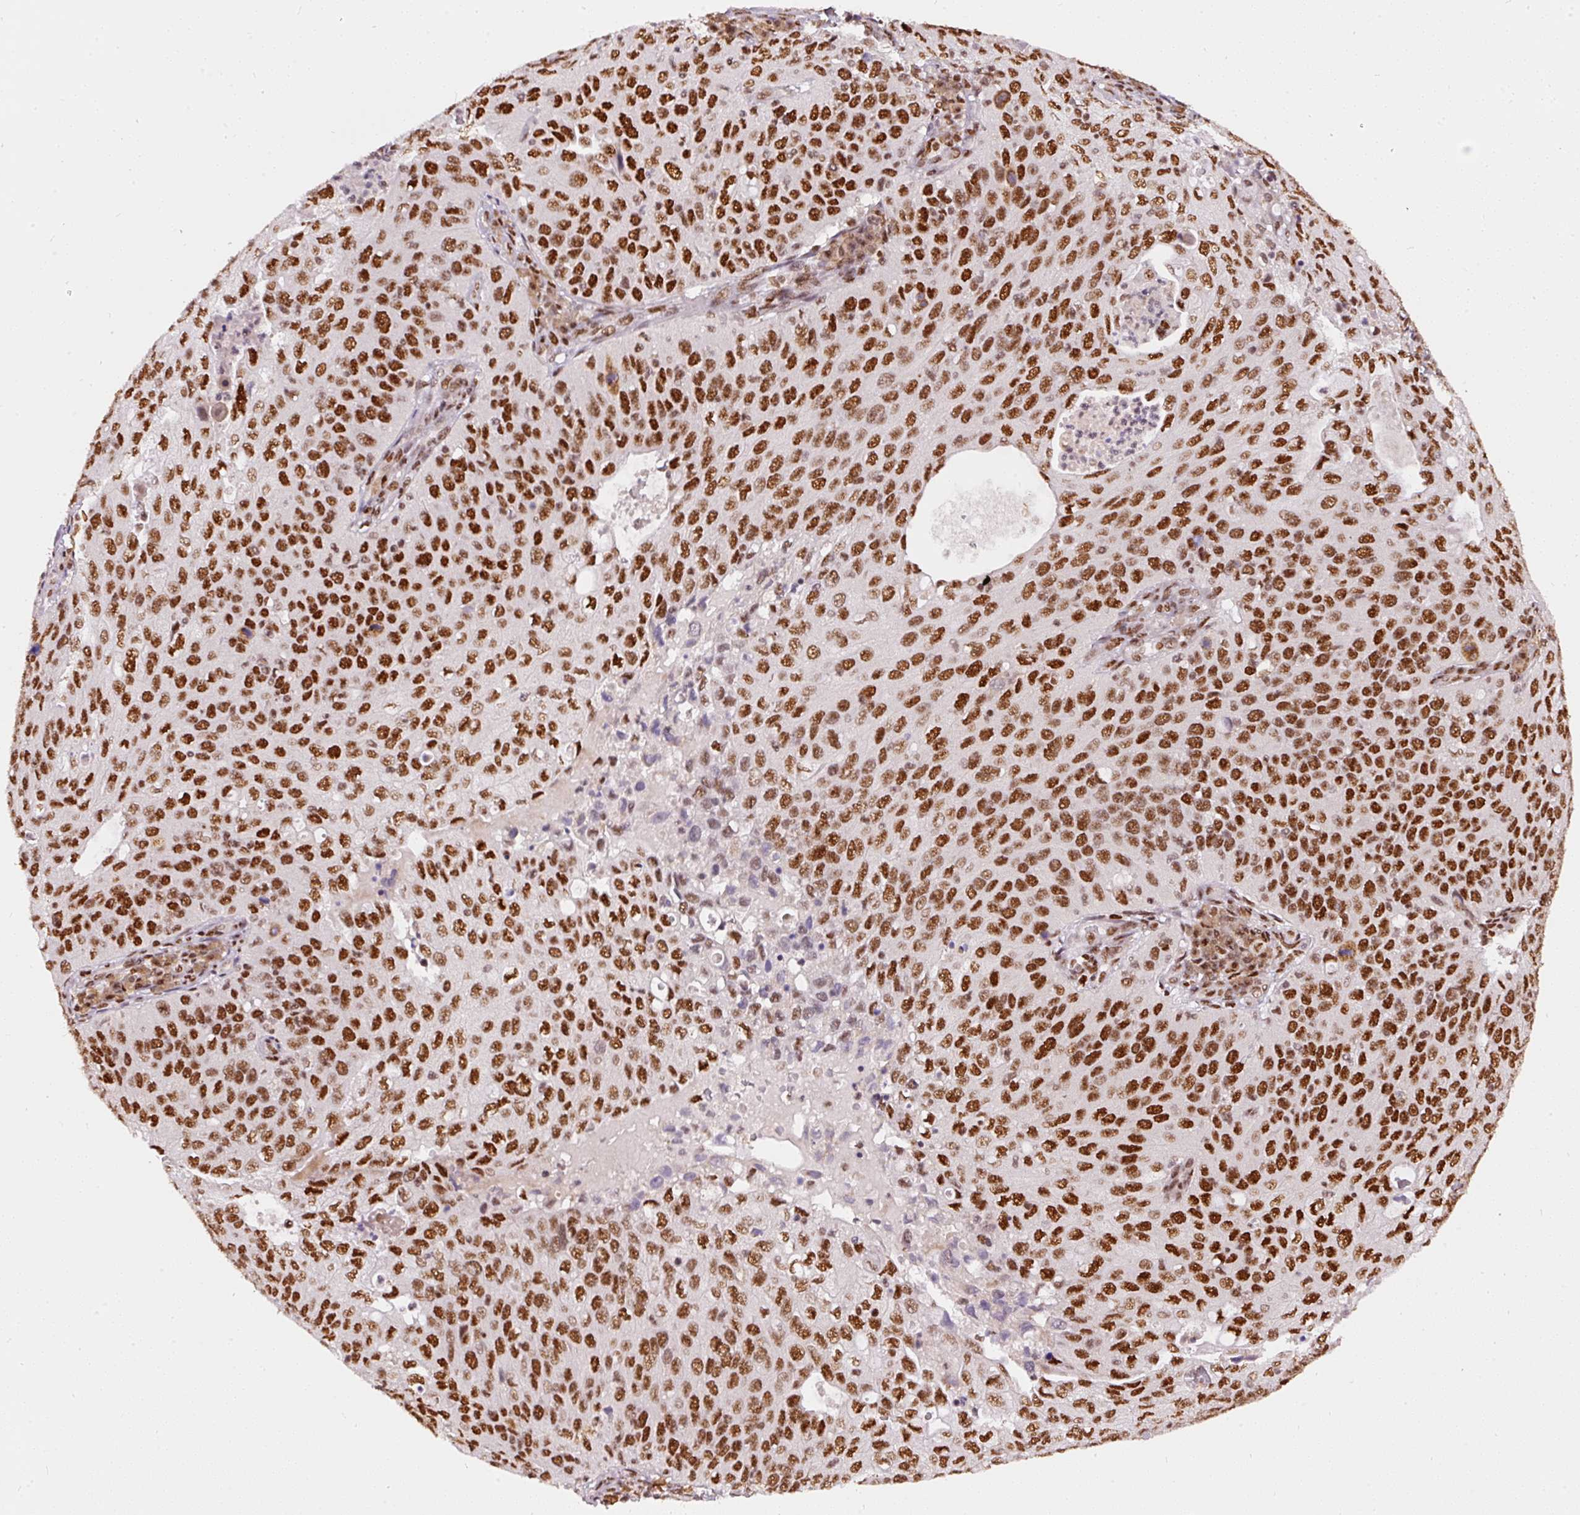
{"staining": {"intensity": "strong", "quantity": ">75%", "location": "nuclear"}, "tissue": "cervical cancer", "cell_type": "Tumor cells", "image_type": "cancer", "snomed": [{"axis": "morphology", "description": "Squamous cell carcinoma, NOS"}, {"axis": "topography", "description": "Cervix"}], "caption": "Cervical cancer tissue displays strong nuclear staining in approximately >75% of tumor cells", "gene": "HNRNPC", "patient": {"sex": "female", "age": 36}}